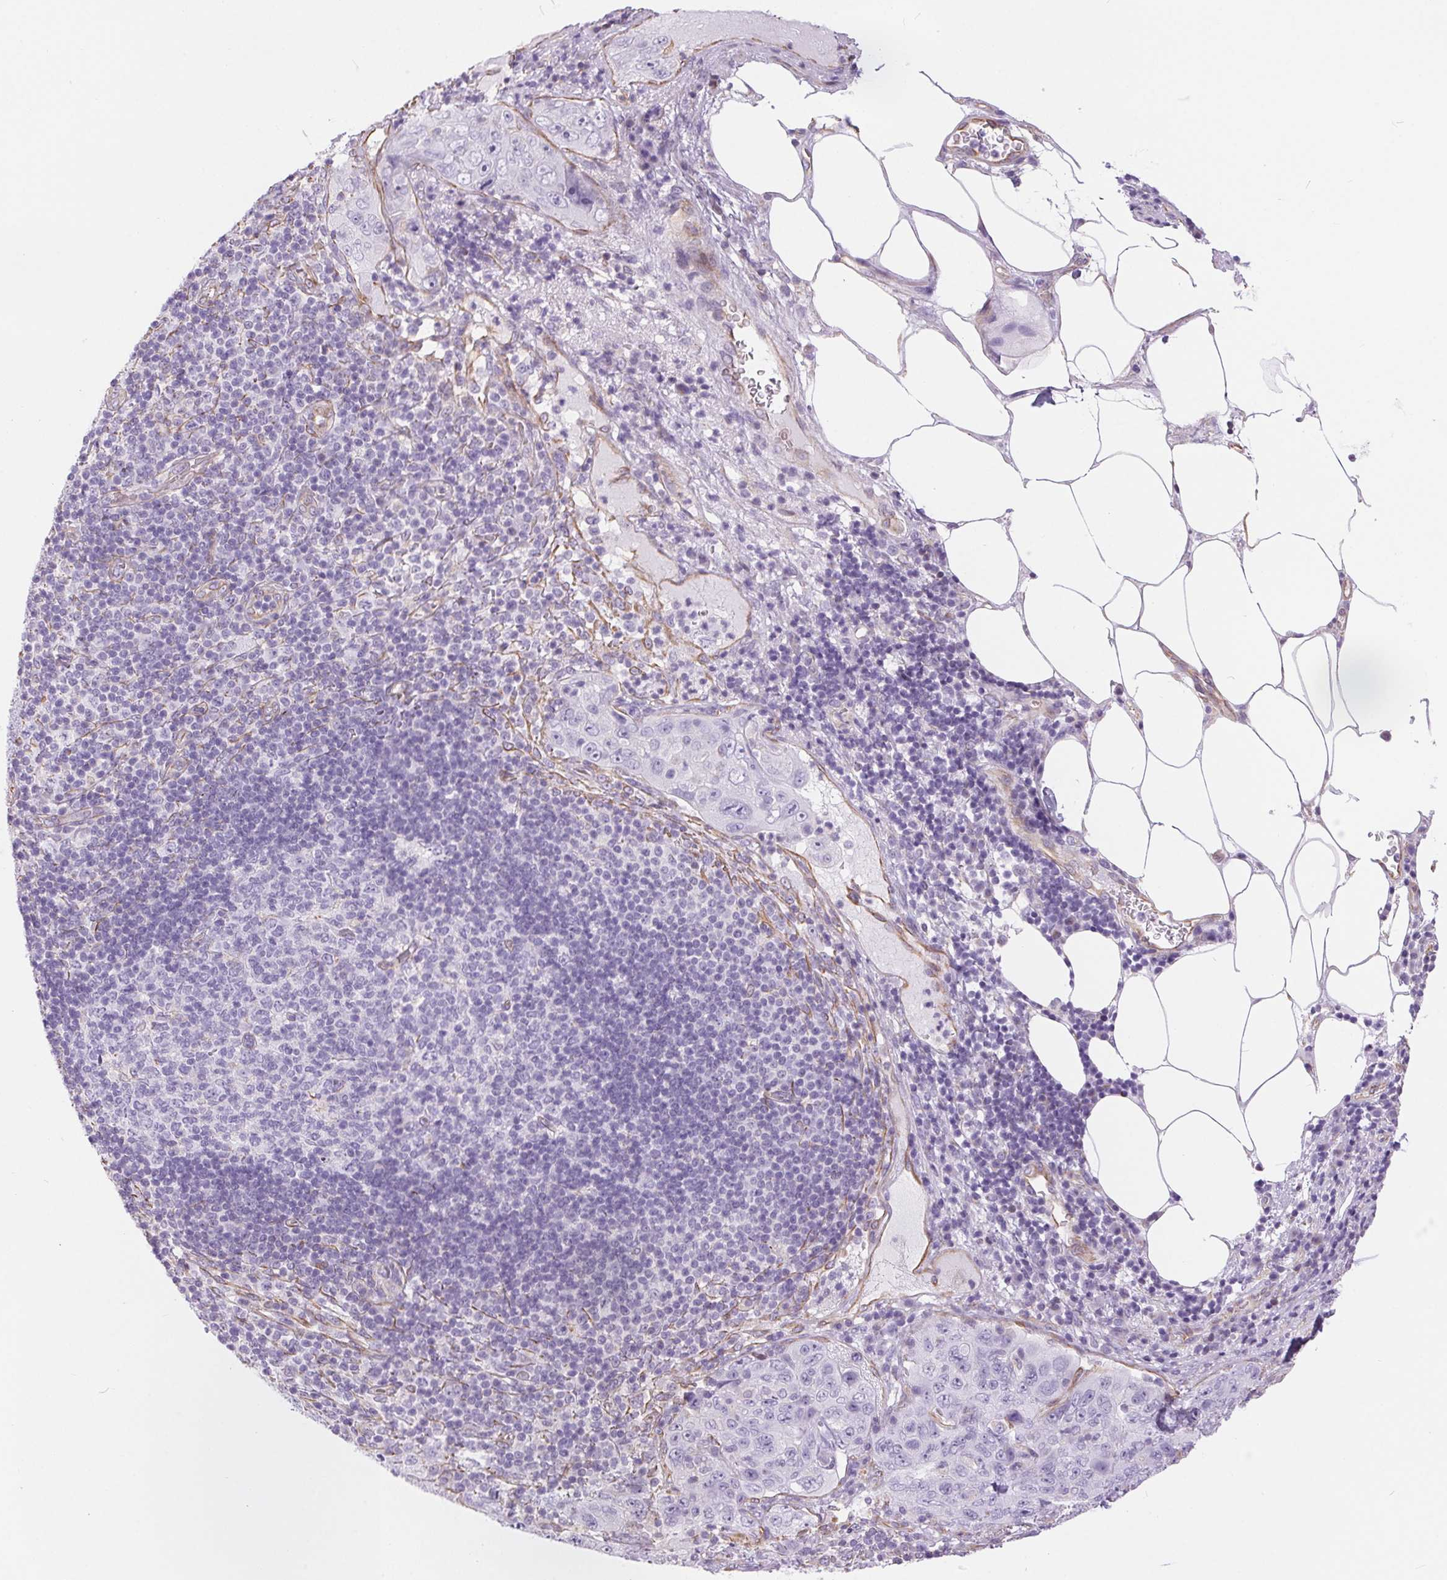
{"staining": {"intensity": "negative", "quantity": "none", "location": "none"}, "tissue": "pancreatic cancer", "cell_type": "Tumor cells", "image_type": "cancer", "snomed": [{"axis": "morphology", "description": "Adenocarcinoma, NOS"}, {"axis": "topography", "description": "Pancreas"}], "caption": "IHC micrograph of neoplastic tissue: human pancreatic cancer stained with DAB demonstrates no significant protein expression in tumor cells.", "gene": "GFAP", "patient": {"sex": "male", "age": 68}}